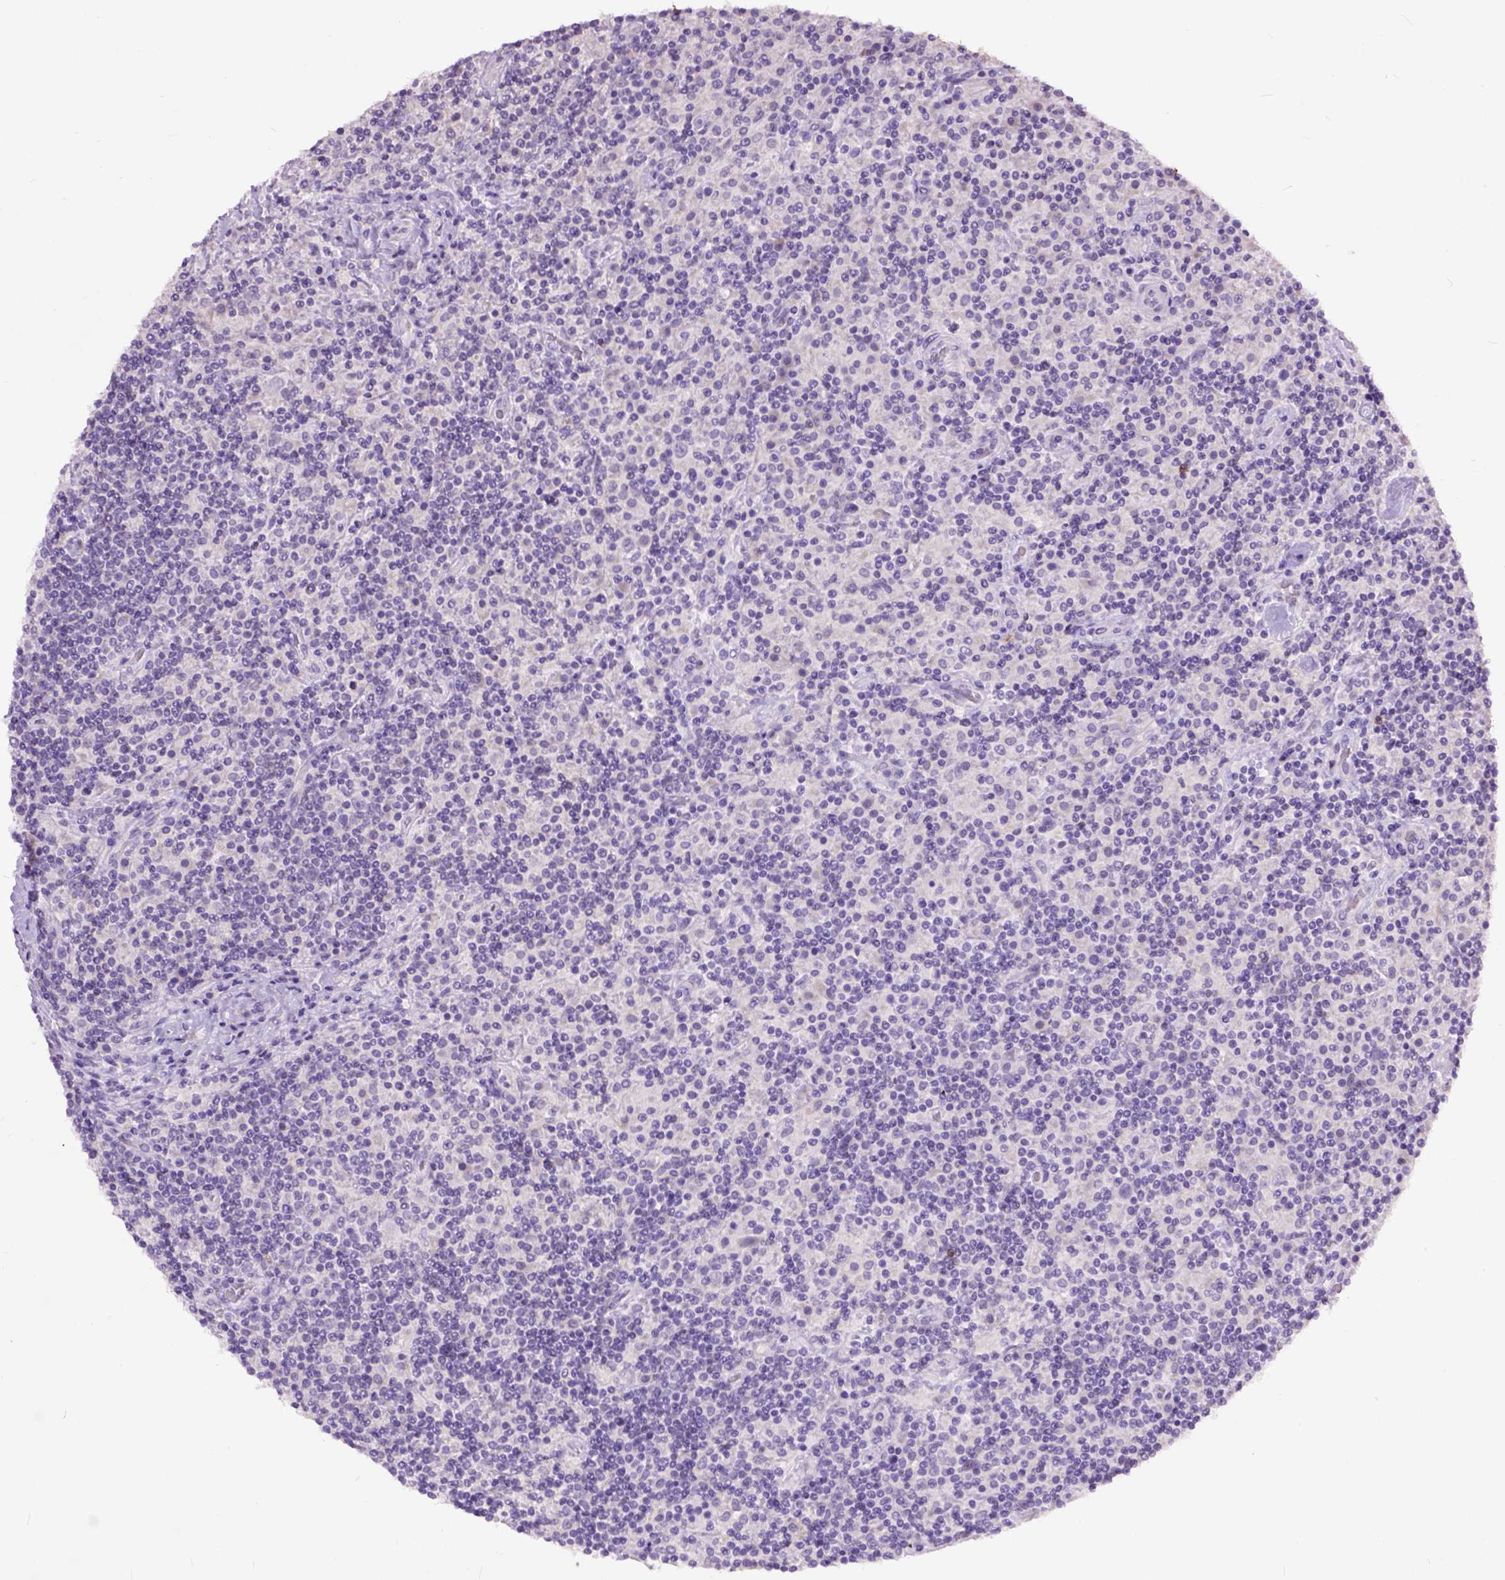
{"staining": {"intensity": "negative", "quantity": "none", "location": "none"}, "tissue": "lymphoma", "cell_type": "Tumor cells", "image_type": "cancer", "snomed": [{"axis": "morphology", "description": "Hodgkin's disease, NOS"}, {"axis": "topography", "description": "Lymph node"}], "caption": "There is no significant staining in tumor cells of Hodgkin's disease.", "gene": "MAPT", "patient": {"sex": "male", "age": 70}}